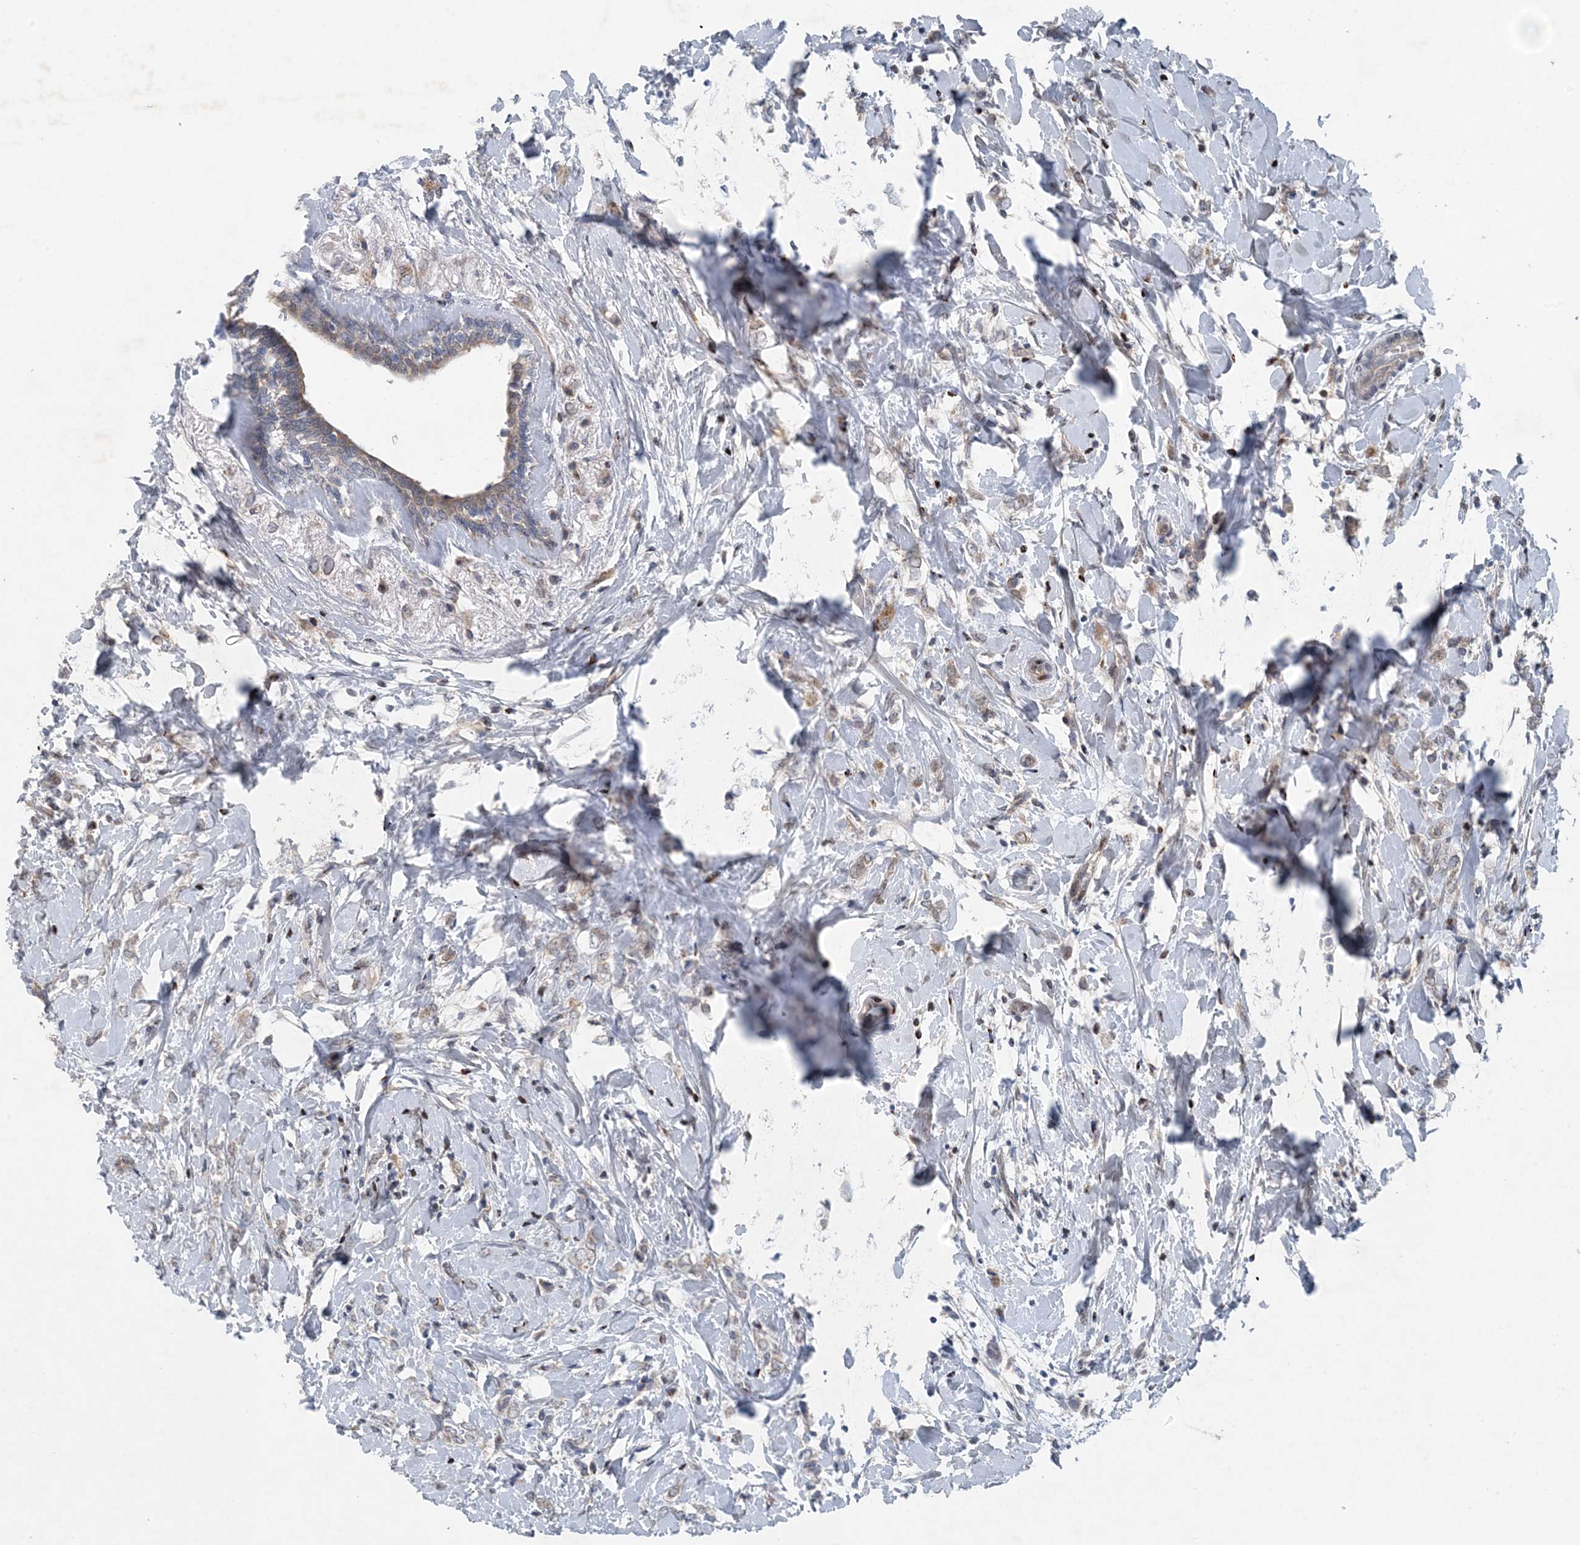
{"staining": {"intensity": "weak", "quantity": "25%-75%", "location": "cytoplasmic/membranous"}, "tissue": "breast cancer", "cell_type": "Tumor cells", "image_type": "cancer", "snomed": [{"axis": "morphology", "description": "Normal tissue, NOS"}, {"axis": "morphology", "description": "Lobular carcinoma"}, {"axis": "topography", "description": "Breast"}], "caption": "IHC micrograph of neoplastic tissue: human breast cancer stained using immunohistochemistry (IHC) demonstrates low levels of weak protein expression localized specifically in the cytoplasmic/membranous of tumor cells, appearing as a cytoplasmic/membranous brown color.", "gene": "HIKESHI", "patient": {"sex": "female", "age": 47}}